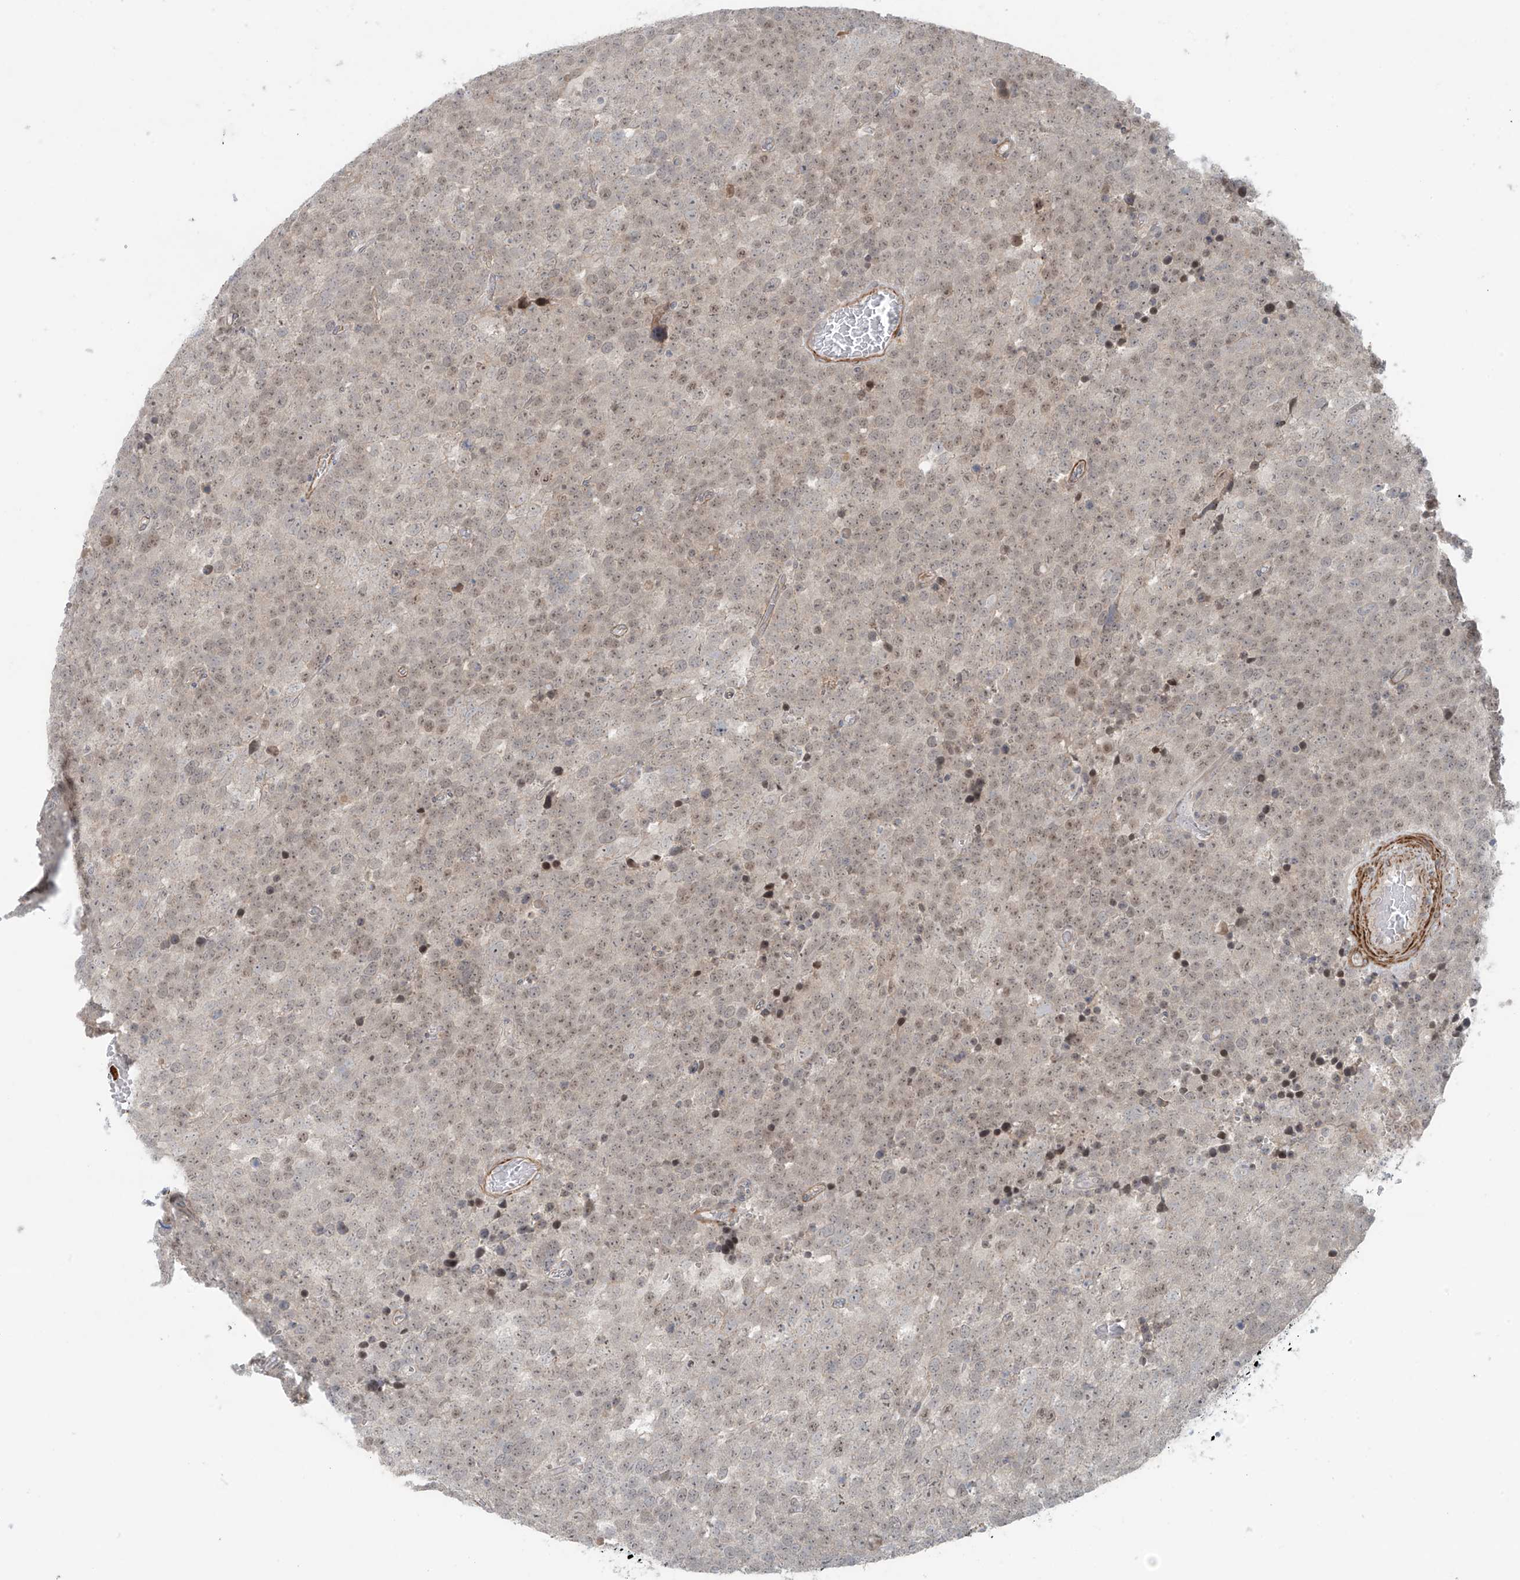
{"staining": {"intensity": "weak", "quantity": "25%-75%", "location": "nuclear"}, "tissue": "testis cancer", "cell_type": "Tumor cells", "image_type": "cancer", "snomed": [{"axis": "morphology", "description": "Seminoma, NOS"}, {"axis": "topography", "description": "Testis"}], "caption": "Weak nuclear positivity is identified in approximately 25%-75% of tumor cells in testis cancer (seminoma).", "gene": "RASGEF1A", "patient": {"sex": "male", "age": 71}}